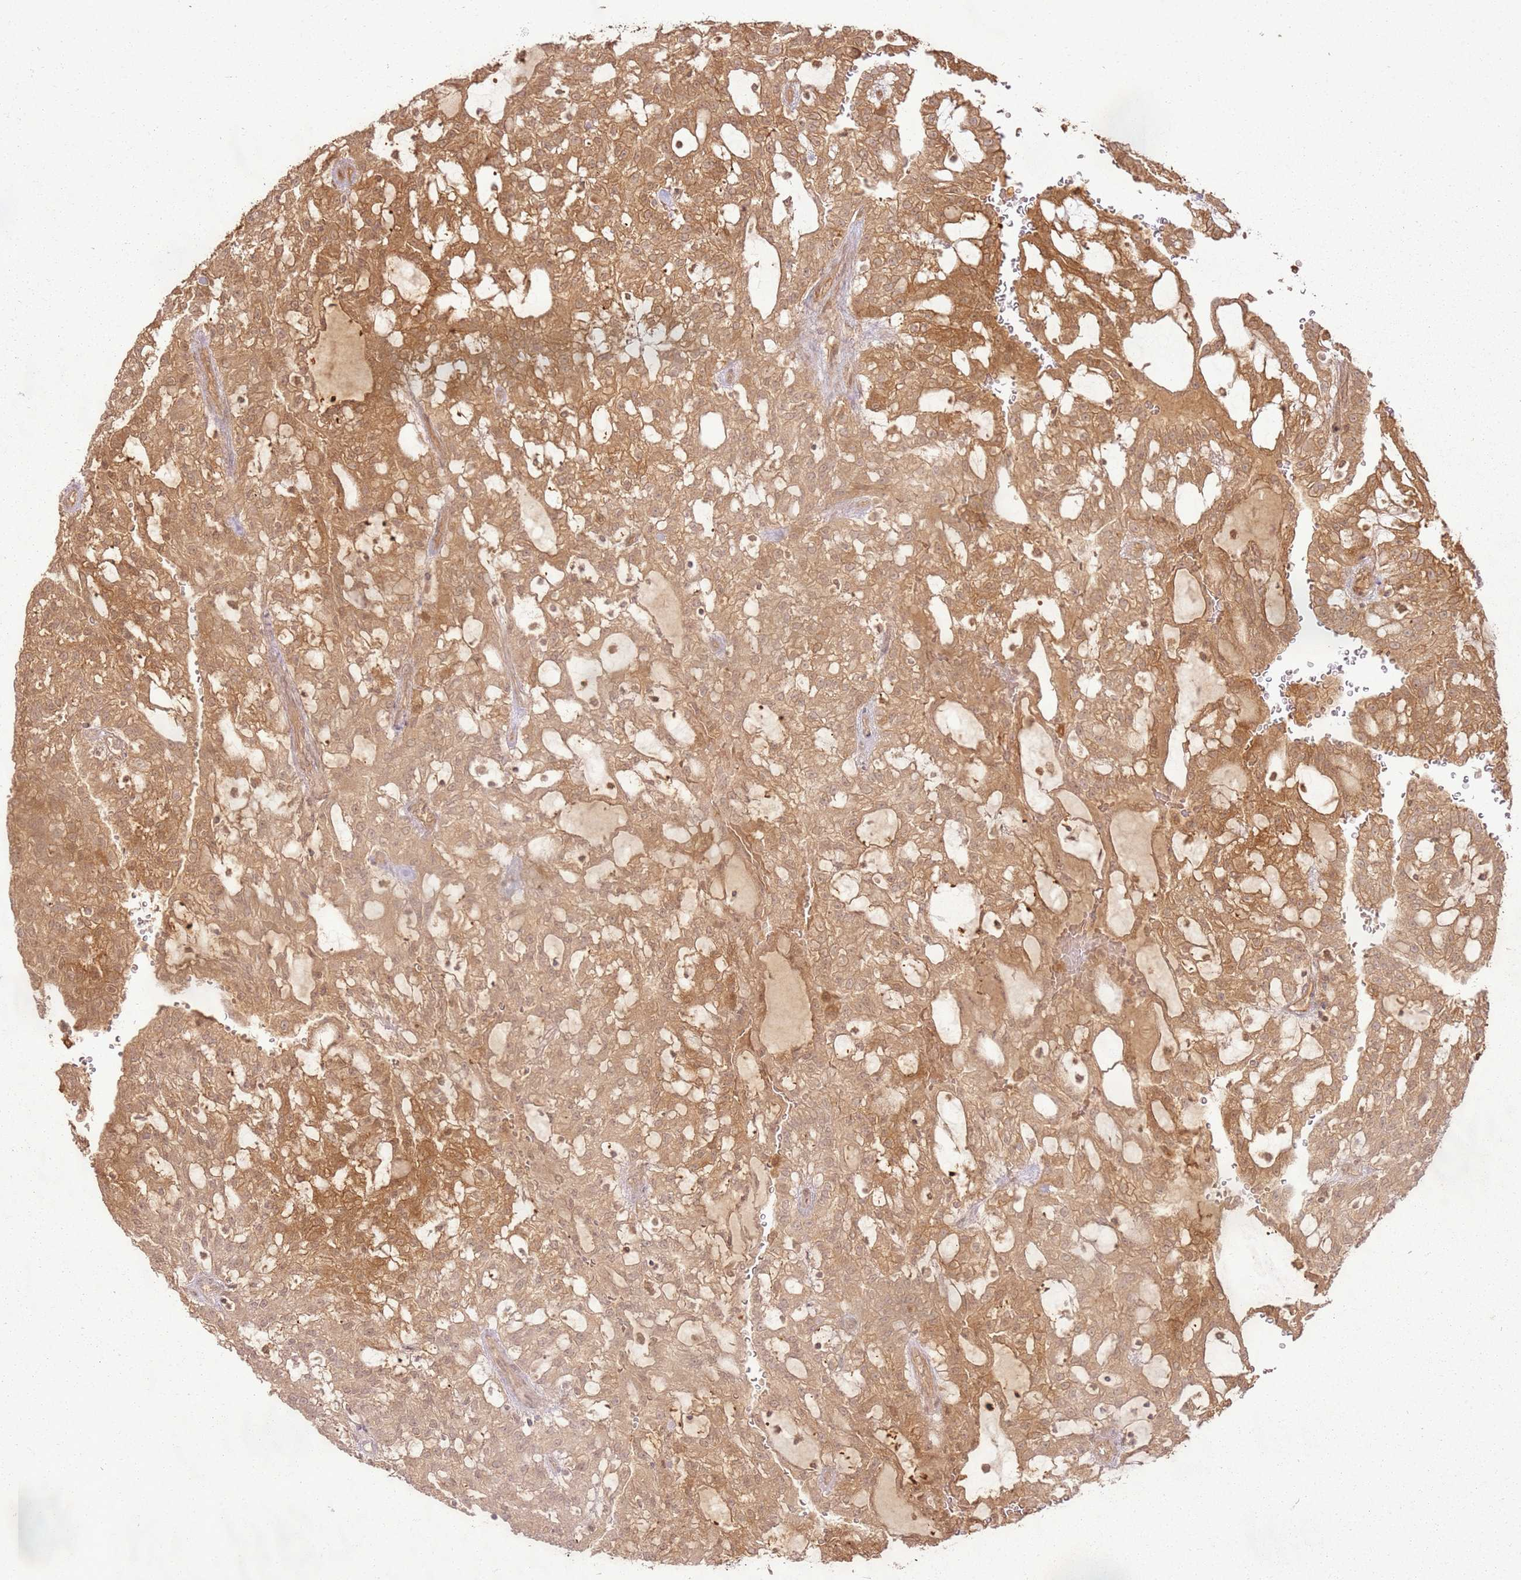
{"staining": {"intensity": "moderate", "quantity": ">75%", "location": "cytoplasmic/membranous"}, "tissue": "renal cancer", "cell_type": "Tumor cells", "image_type": "cancer", "snomed": [{"axis": "morphology", "description": "Adenocarcinoma, NOS"}, {"axis": "topography", "description": "Kidney"}], "caption": "DAB immunohistochemical staining of adenocarcinoma (renal) displays moderate cytoplasmic/membranous protein staining in approximately >75% of tumor cells.", "gene": "ZNF776", "patient": {"sex": "male", "age": 63}}